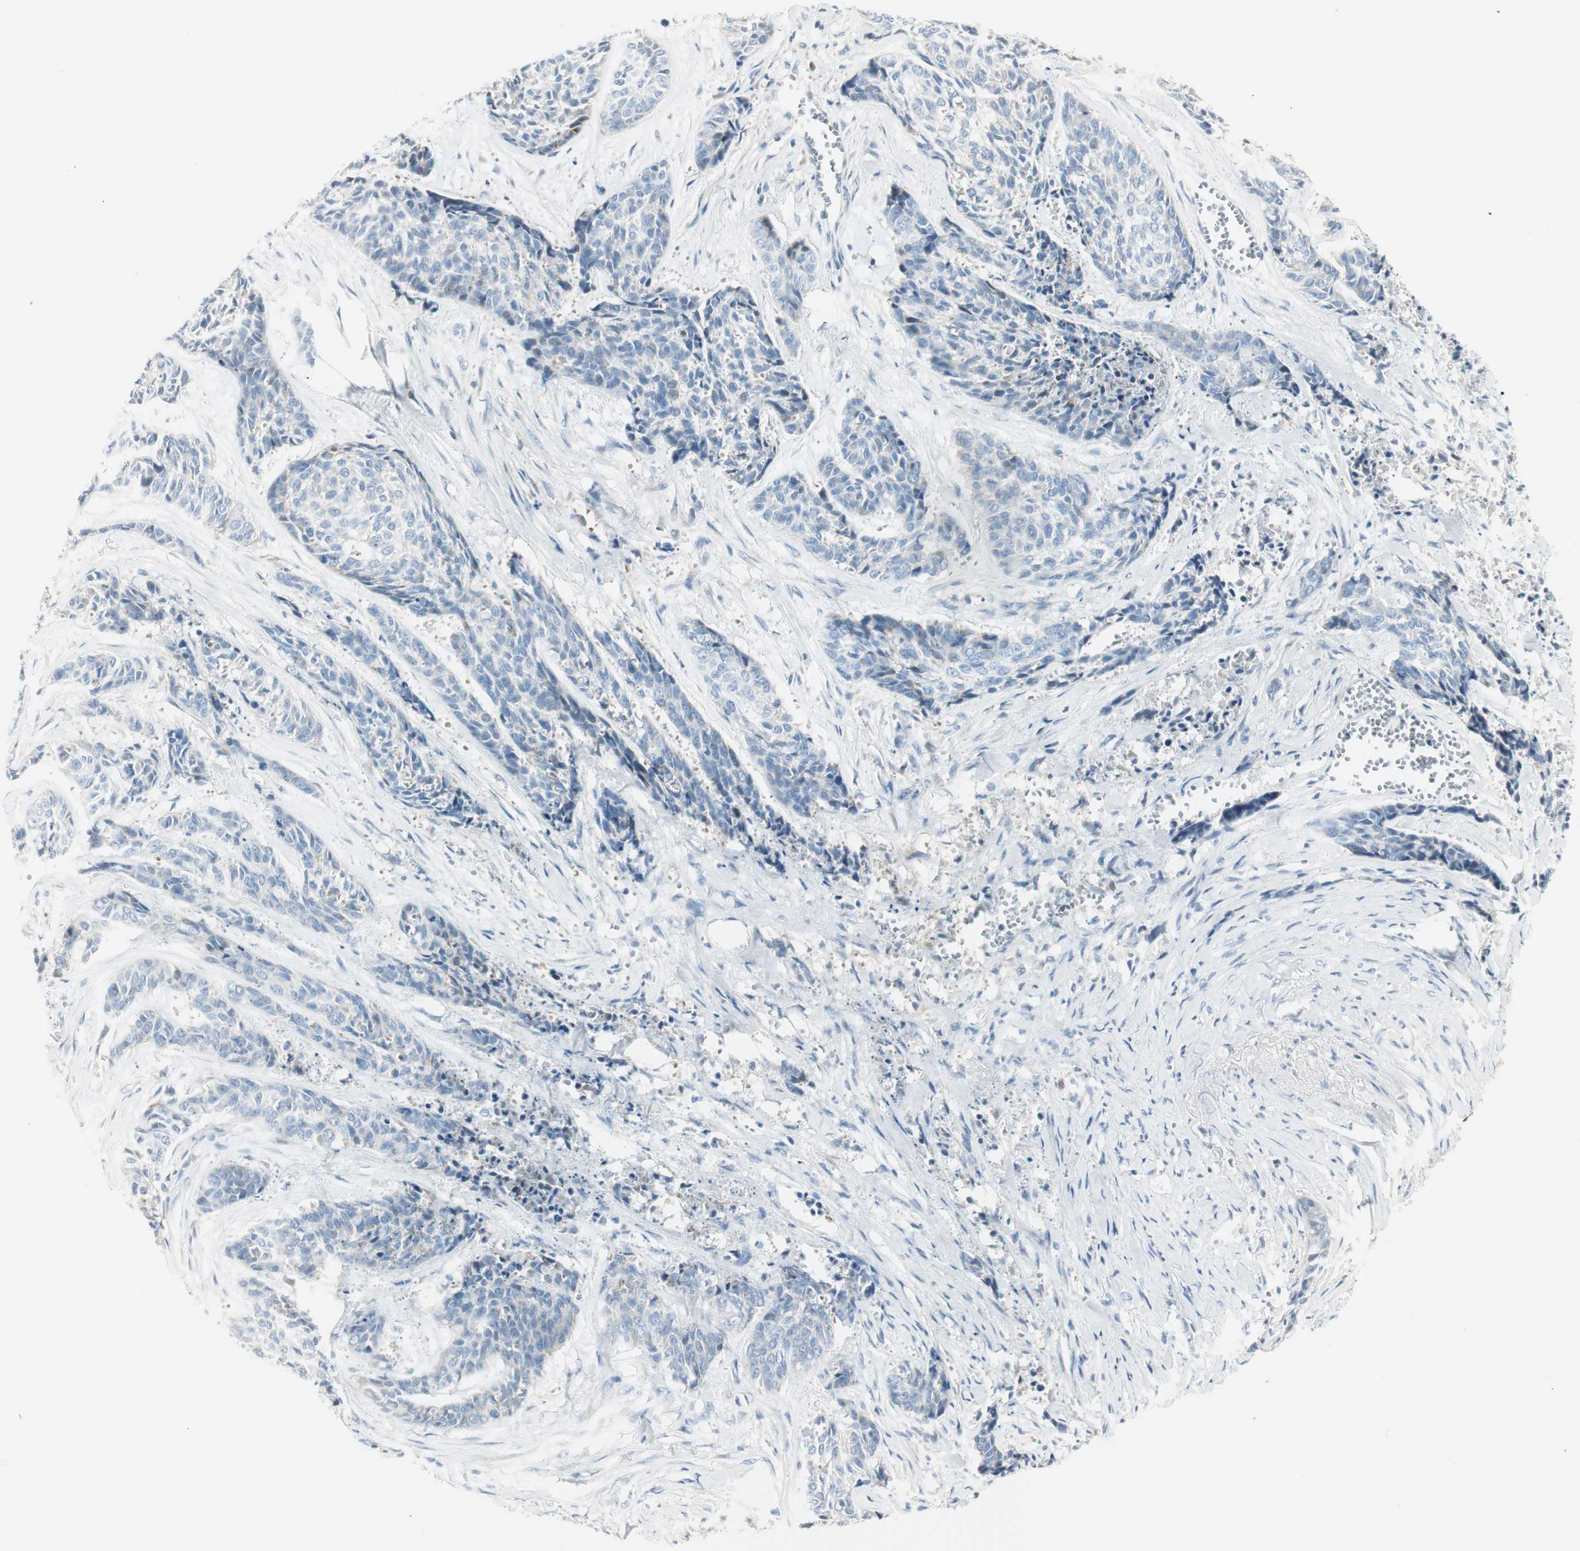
{"staining": {"intensity": "negative", "quantity": "none", "location": "none"}, "tissue": "skin cancer", "cell_type": "Tumor cells", "image_type": "cancer", "snomed": [{"axis": "morphology", "description": "Basal cell carcinoma"}, {"axis": "topography", "description": "Skin"}], "caption": "The image shows no staining of tumor cells in basal cell carcinoma (skin).", "gene": "TNFSF11", "patient": {"sex": "female", "age": 64}}